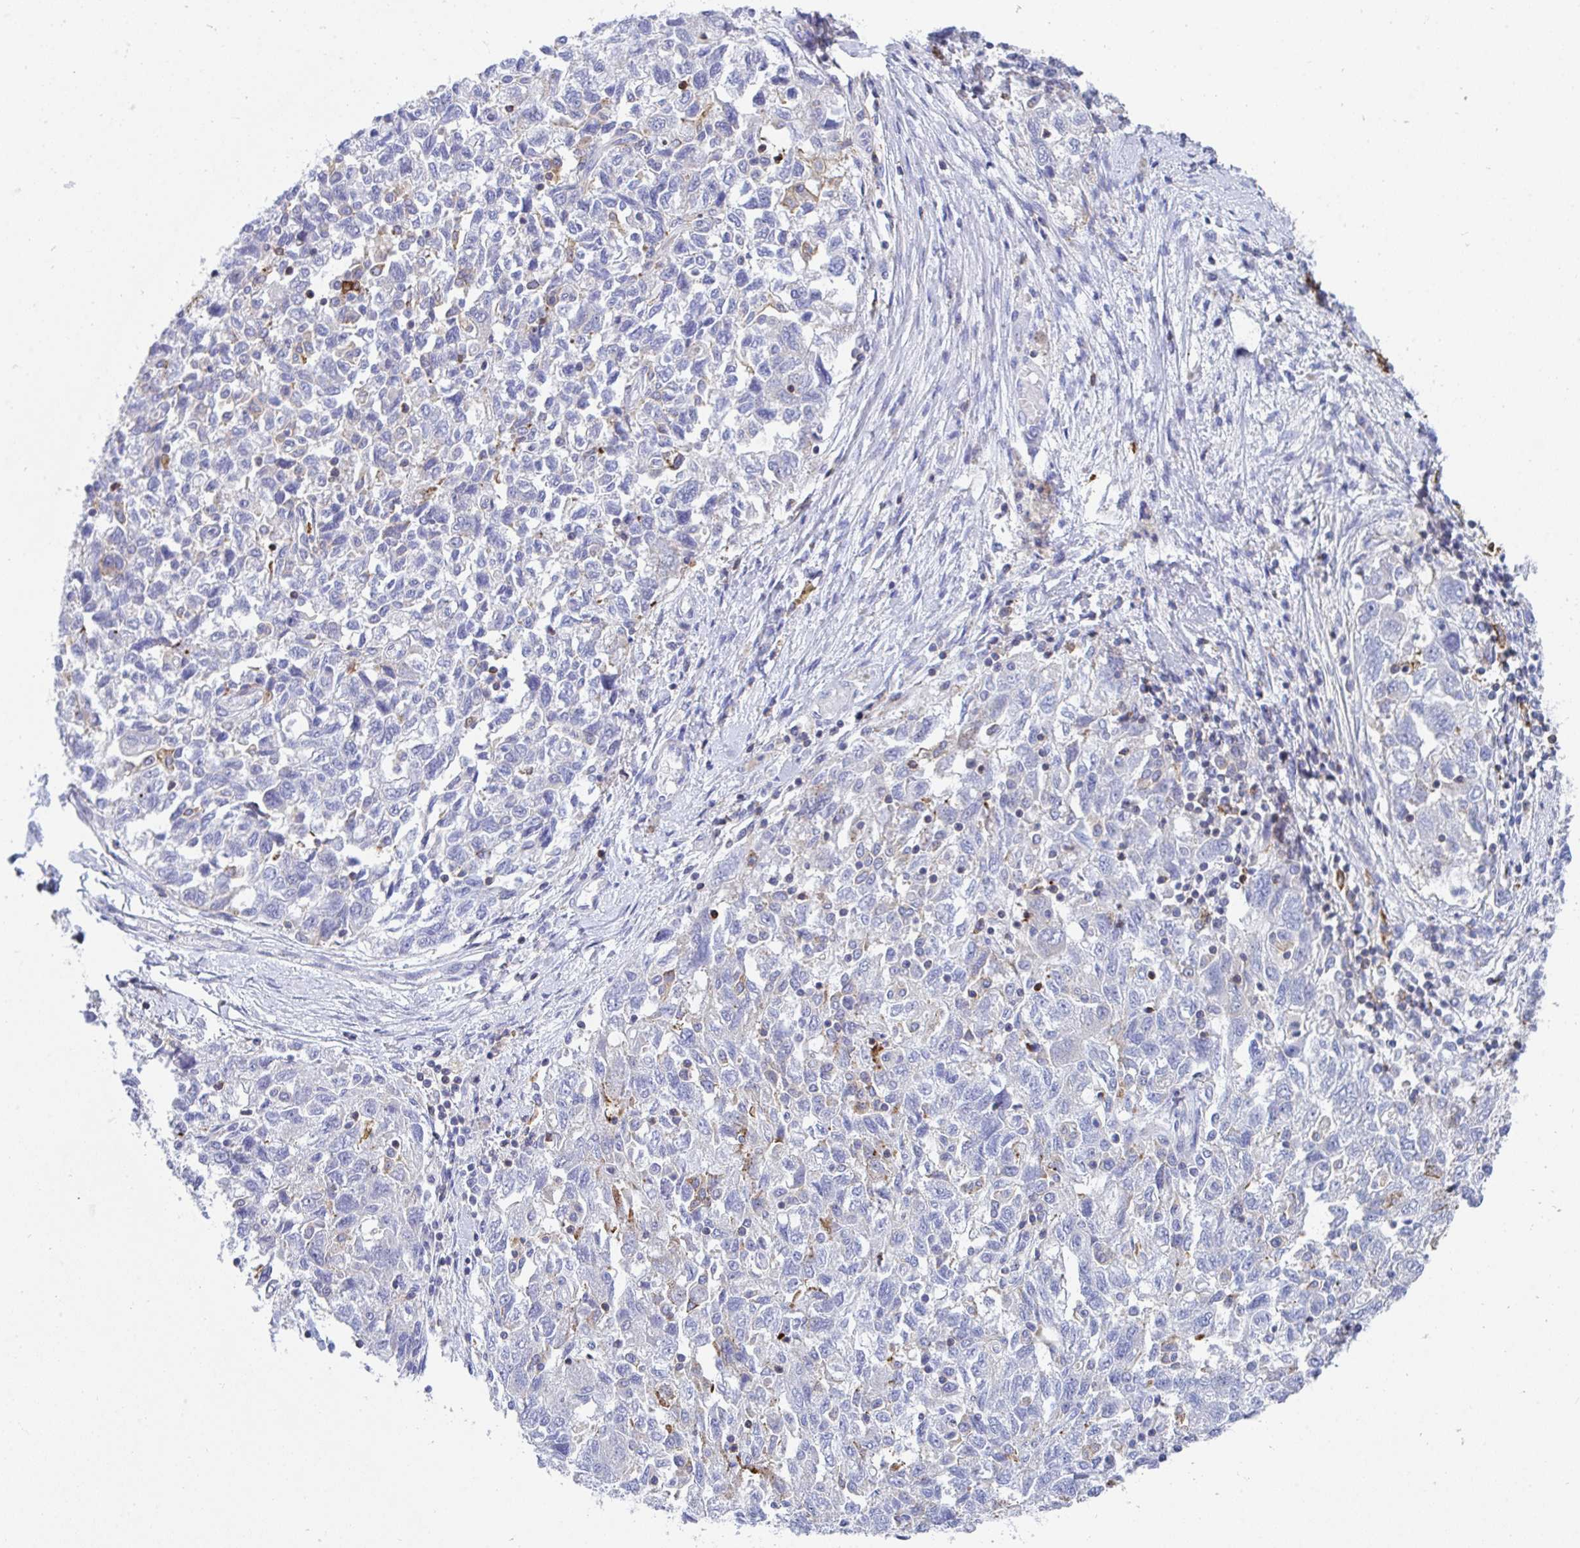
{"staining": {"intensity": "negative", "quantity": "none", "location": "none"}, "tissue": "ovarian cancer", "cell_type": "Tumor cells", "image_type": "cancer", "snomed": [{"axis": "morphology", "description": "Carcinoma, NOS"}, {"axis": "morphology", "description": "Cystadenocarcinoma, serous, NOS"}, {"axis": "topography", "description": "Ovary"}], "caption": "Protein analysis of ovarian cancer (serous cystadenocarcinoma) displays no significant staining in tumor cells.", "gene": "FRMD3", "patient": {"sex": "female", "age": 69}}